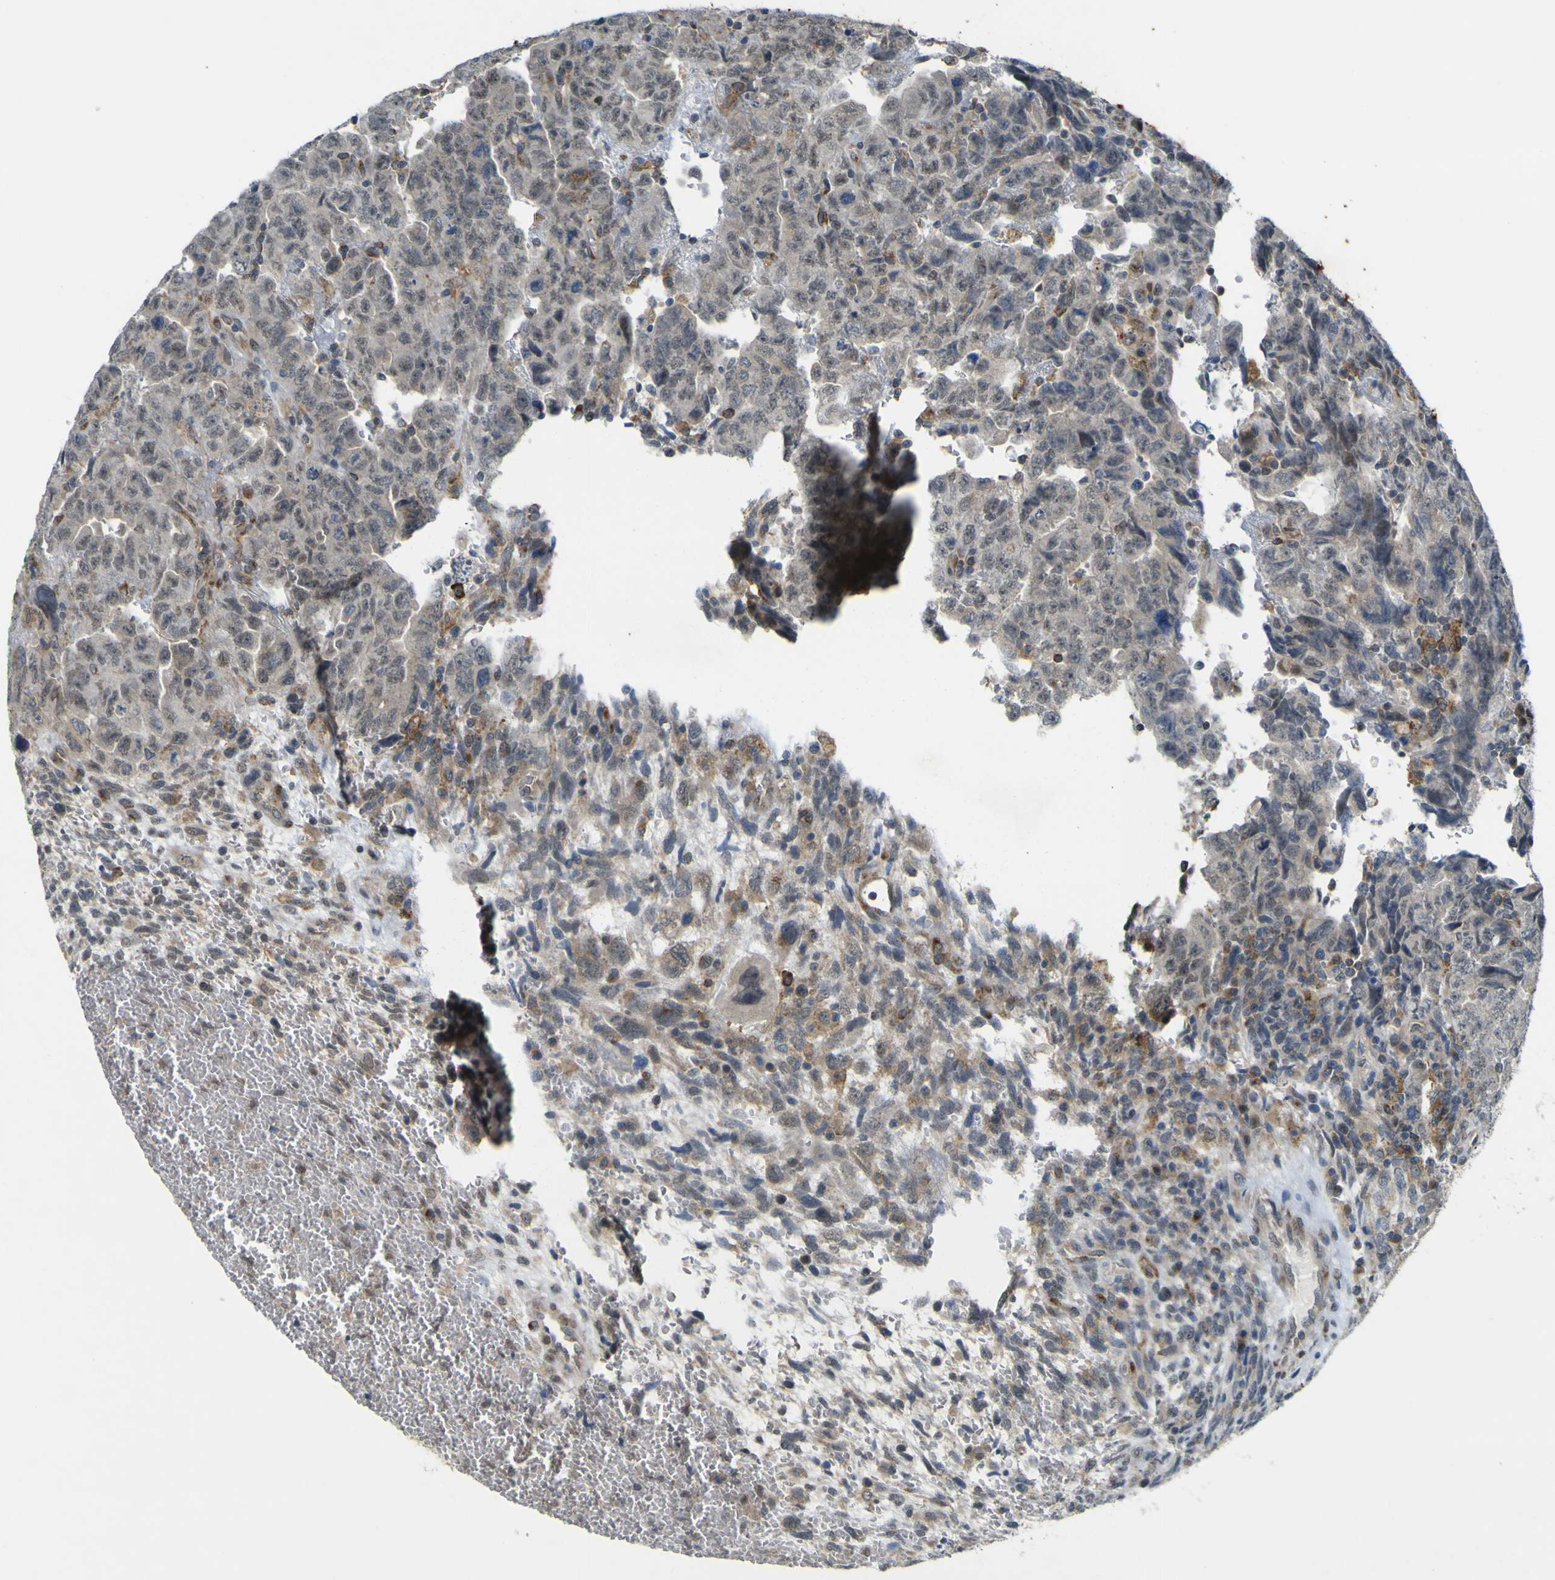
{"staining": {"intensity": "negative", "quantity": "none", "location": "none"}, "tissue": "testis cancer", "cell_type": "Tumor cells", "image_type": "cancer", "snomed": [{"axis": "morphology", "description": "Carcinoma, Embryonal, NOS"}, {"axis": "topography", "description": "Testis"}], "caption": "Immunohistochemistry (IHC) of embryonal carcinoma (testis) exhibits no positivity in tumor cells.", "gene": "IGF2R", "patient": {"sex": "male", "age": 28}}